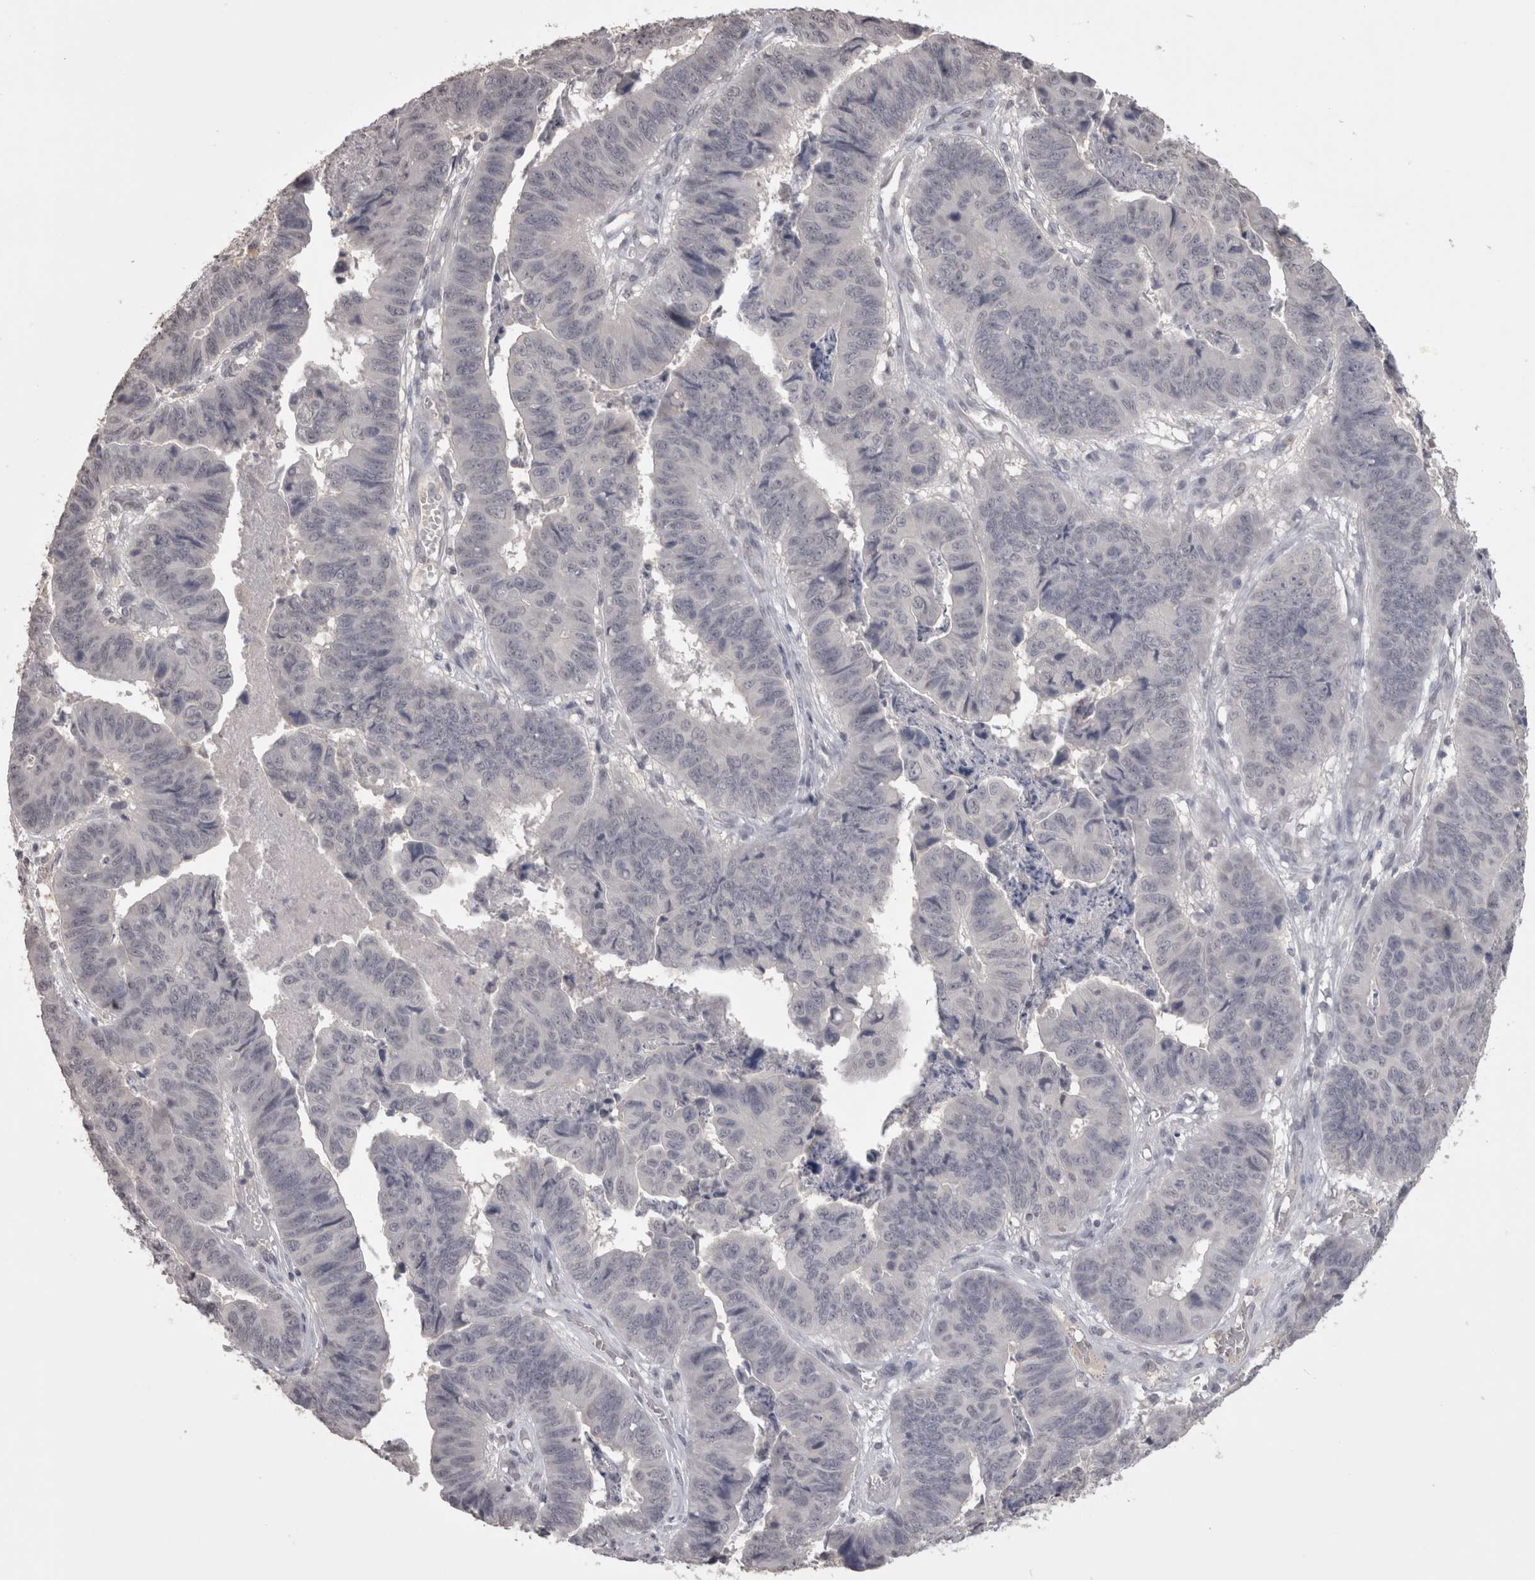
{"staining": {"intensity": "negative", "quantity": "none", "location": "none"}, "tissue": "stomach cancer", "cell_type": "Tumor cells", "image_type": "cancer", "snomed": [{"axis": "morphology", "description": "Adenocarcinoma, NOS"}, {"axis": "topography", "description": "Stomach, lower"}], "caption": "An image of human stomach cancer (adenocarcinoma) is negative for staining in tumor cells.", "gene": "LAX1", "patient": {"sex": "male", "age": 77}}